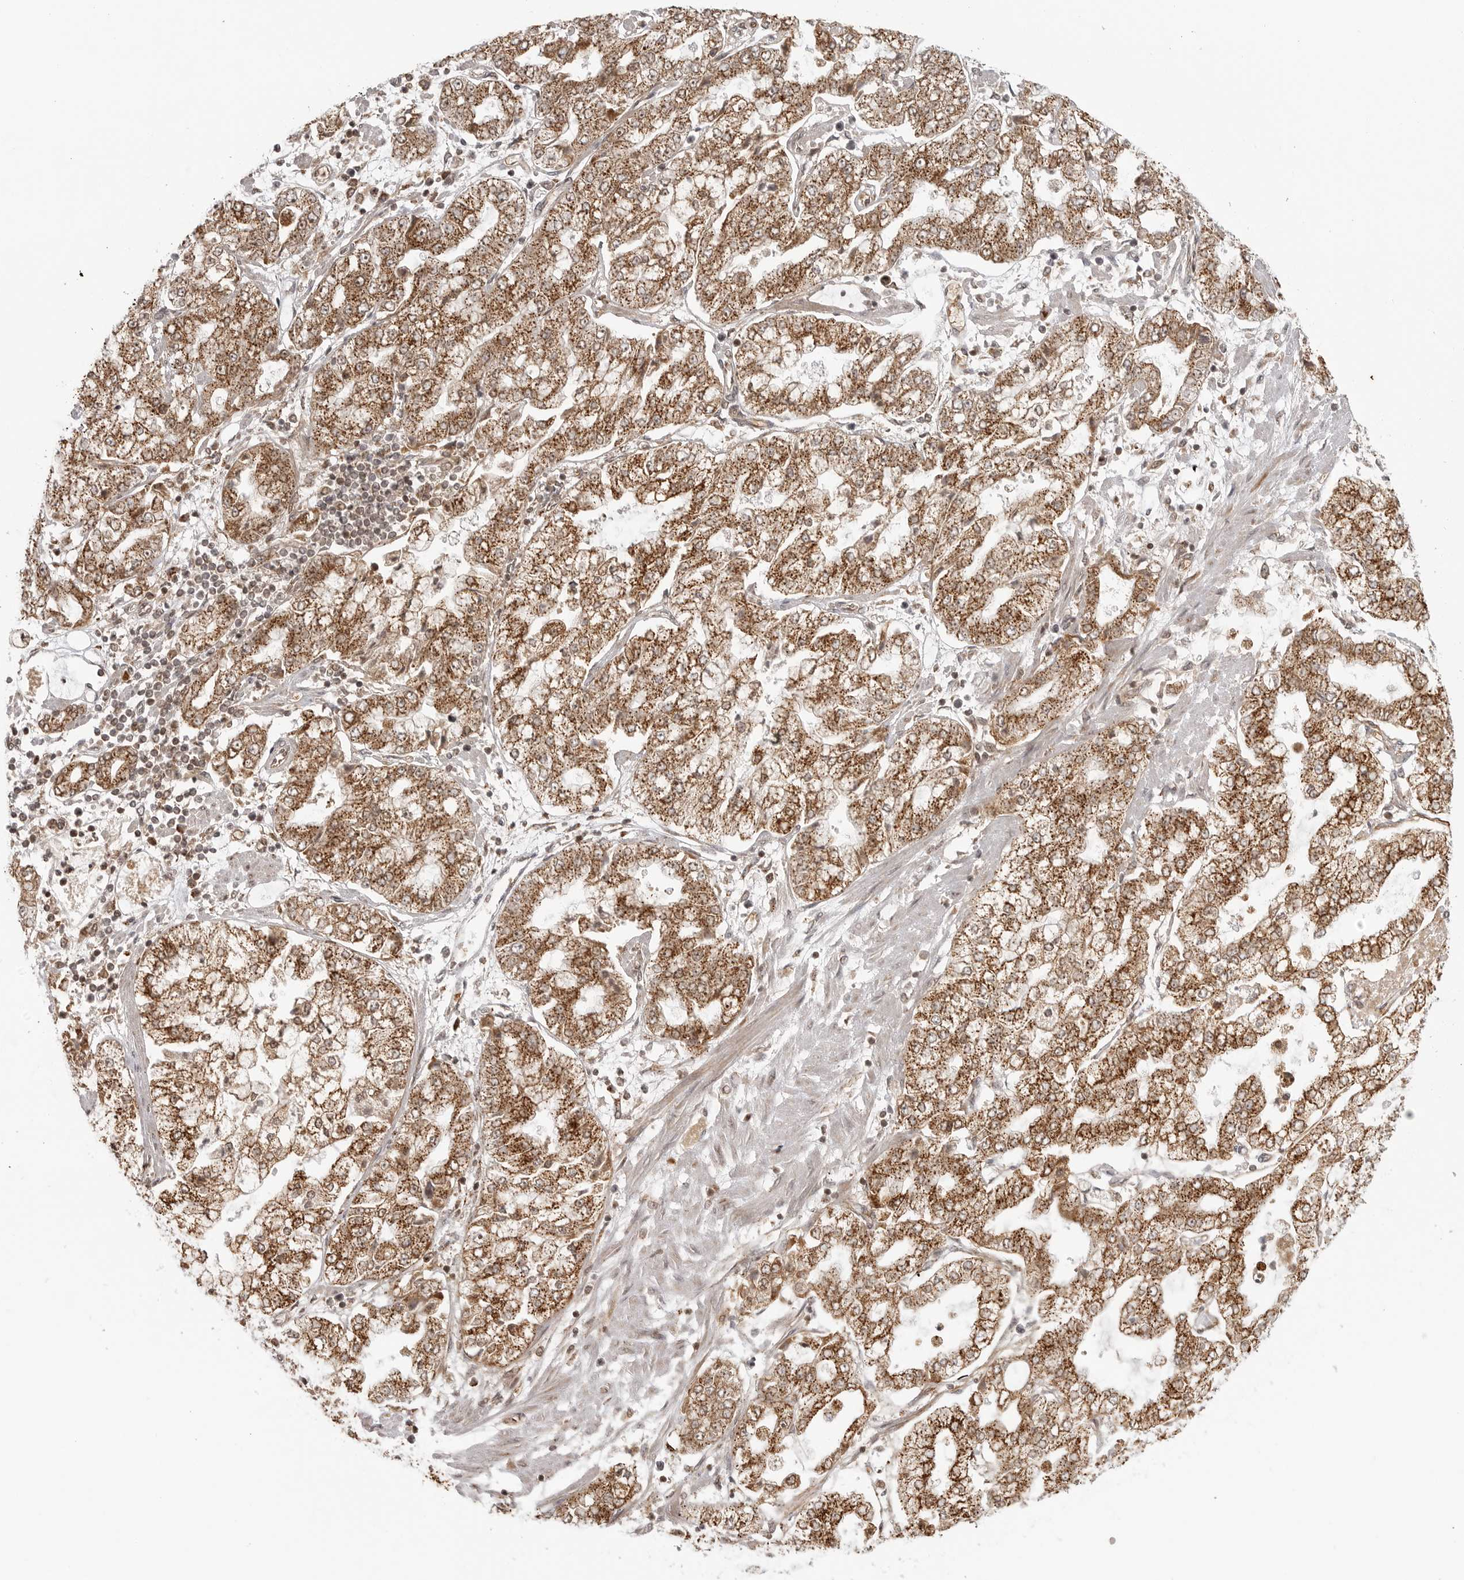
{"staining": {"intensity": "moderate", "quantity": ">75%", "location": "cytoplasmic/membranous"}, "tissue": "stomach cancer", "cell_type": "Tumor cells", "image_type": "cancer", "snomed": [{"axis": "morphology", "description": "Adenocarcinoma, NOS"}, {"axis": "topography", "description": "Stomach"}], "caption": "Human stomach adenocarcinoma stained with a protein marker shows moderate staining in tumor cells.", "gene": "COPA", "patient": {"sex": "male", "age": 76}}